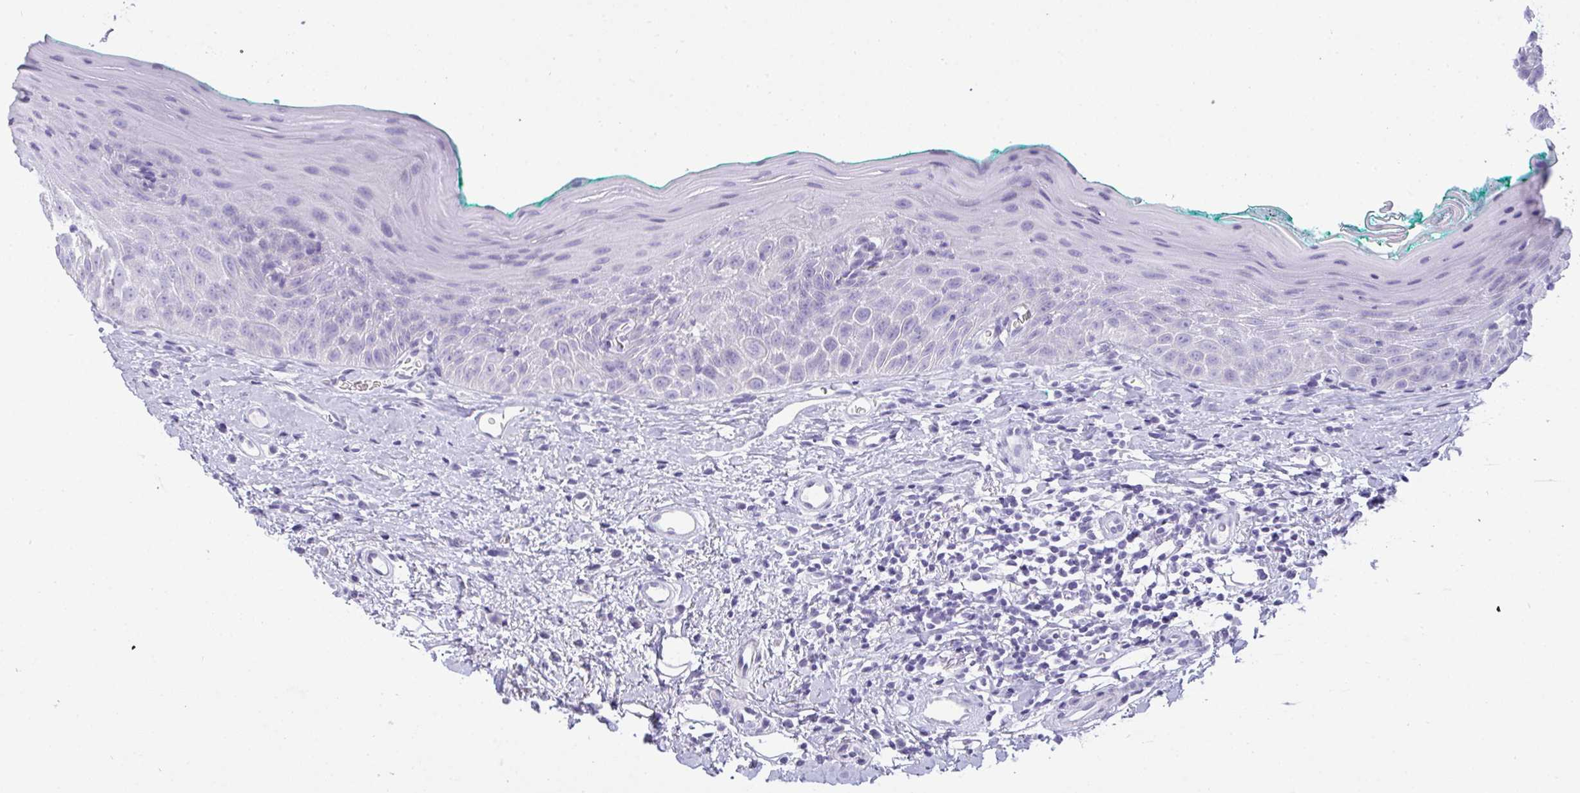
{"staining": {"intensity": "negative", "quantity": "none", "location": "none"}, "tissue": "oral mucosa", "cell_type": "Squamous epithelial cells", "image_type": "normal", "snomed": [{"axis": "morphology", "description": "Normal tissue, NOS"}, {"axis": "topography", "description": "Oral tissue"}, {"axis": "topography", "description": "Tounge, NOS"}], "caption": "The histopathology image shows no staining of squamous epithelial cells in normal oral mucosa.", "gene": "GSDMB", "patient": {"sex": "male", "age": 83}}